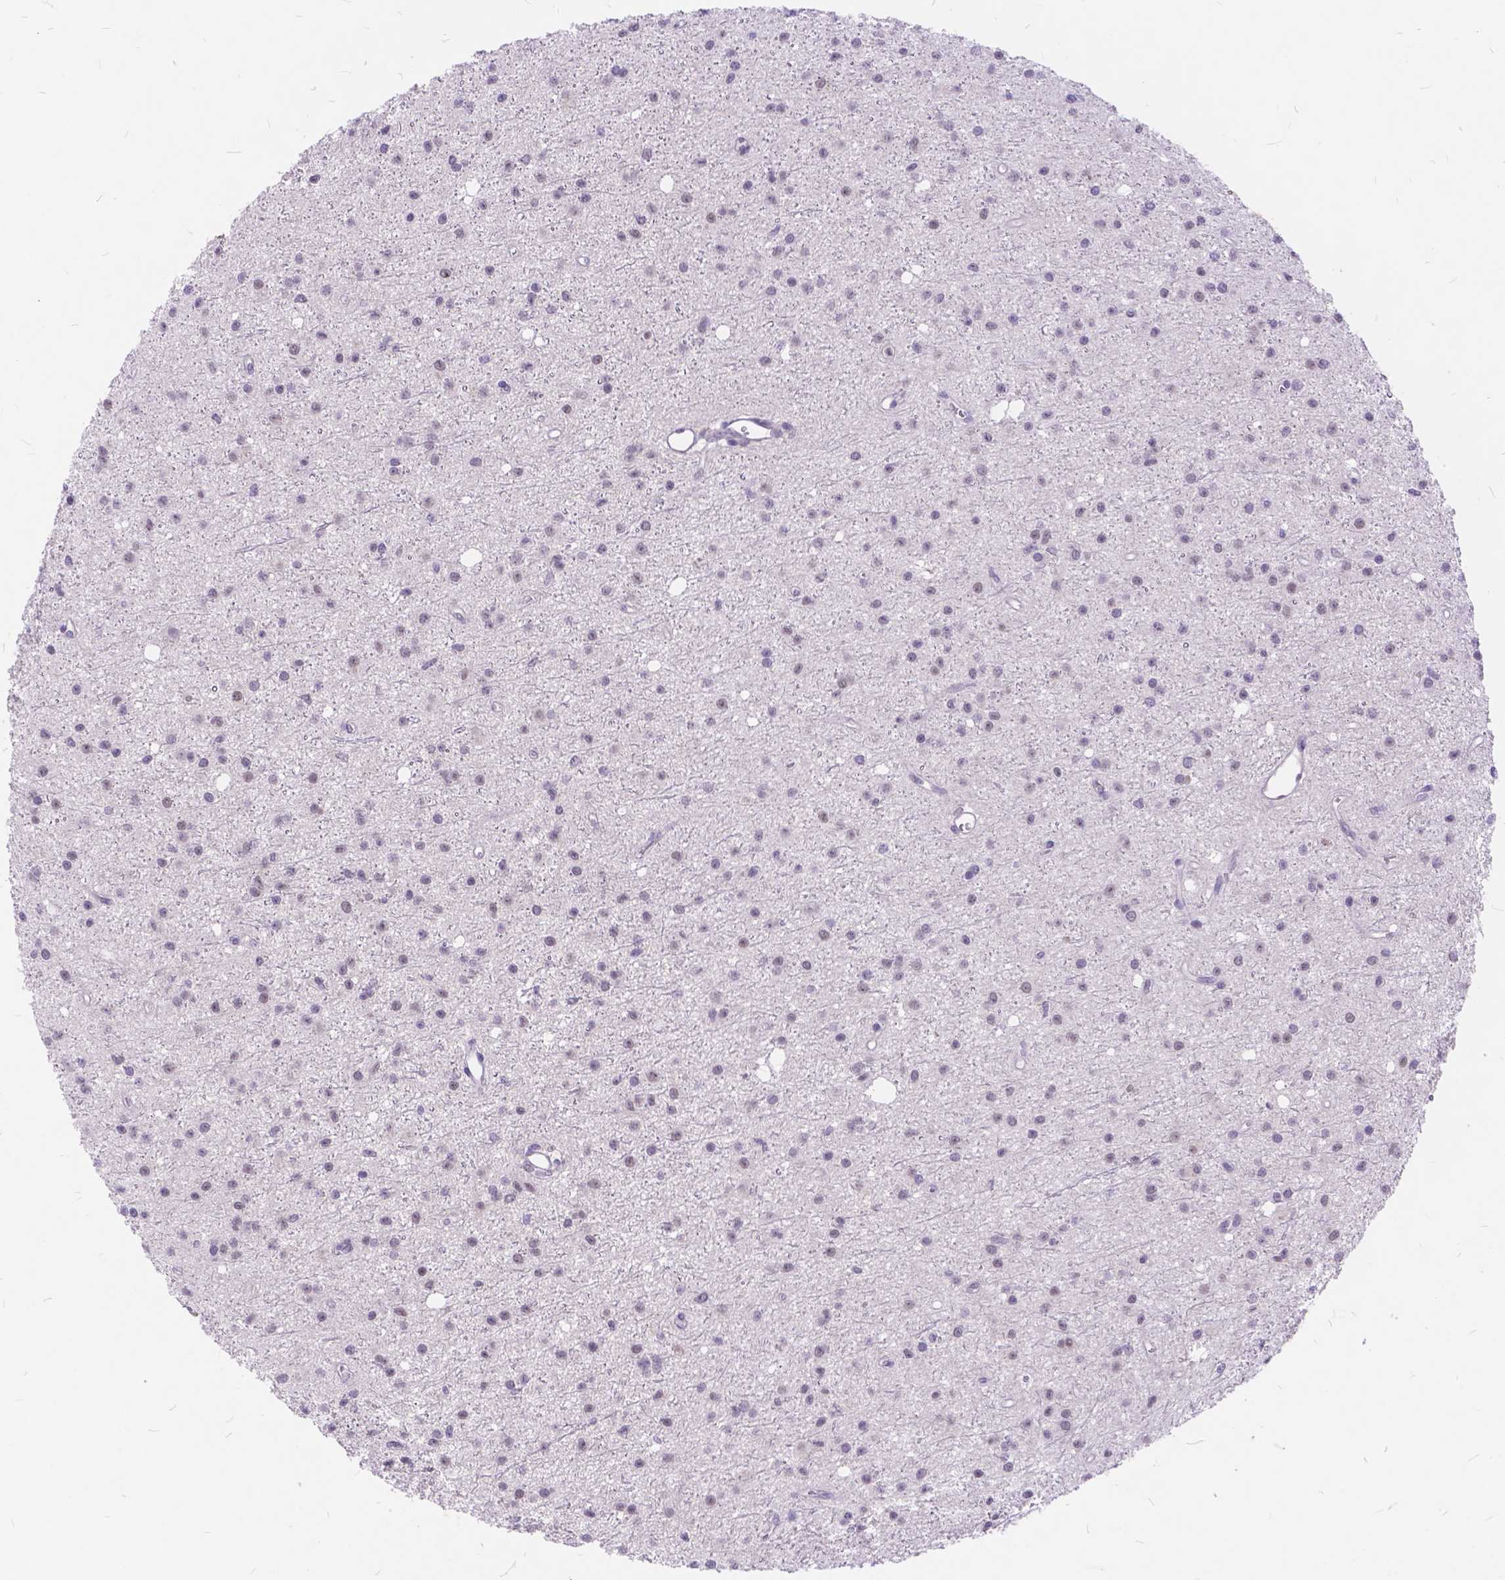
{"staining": {"intensity": "negative", "quantity": "none", "location": "none"}, "tissue": "glioma", "cell_type": "Tumor cells", "image_type": "cancer", "snomed": [{"axis": "morphology", "description": "Glioma, malignant, Low grade"}, {"axis": "topography", "description": "Brain"}], "caption": "Immunohistochemistry (IHC) micrograph of glioma stained for a protein (brown), which reveals no staining in tumor cells.", "gene": "MAN2C1", "patient": {"sex": "male", "age": 27}}